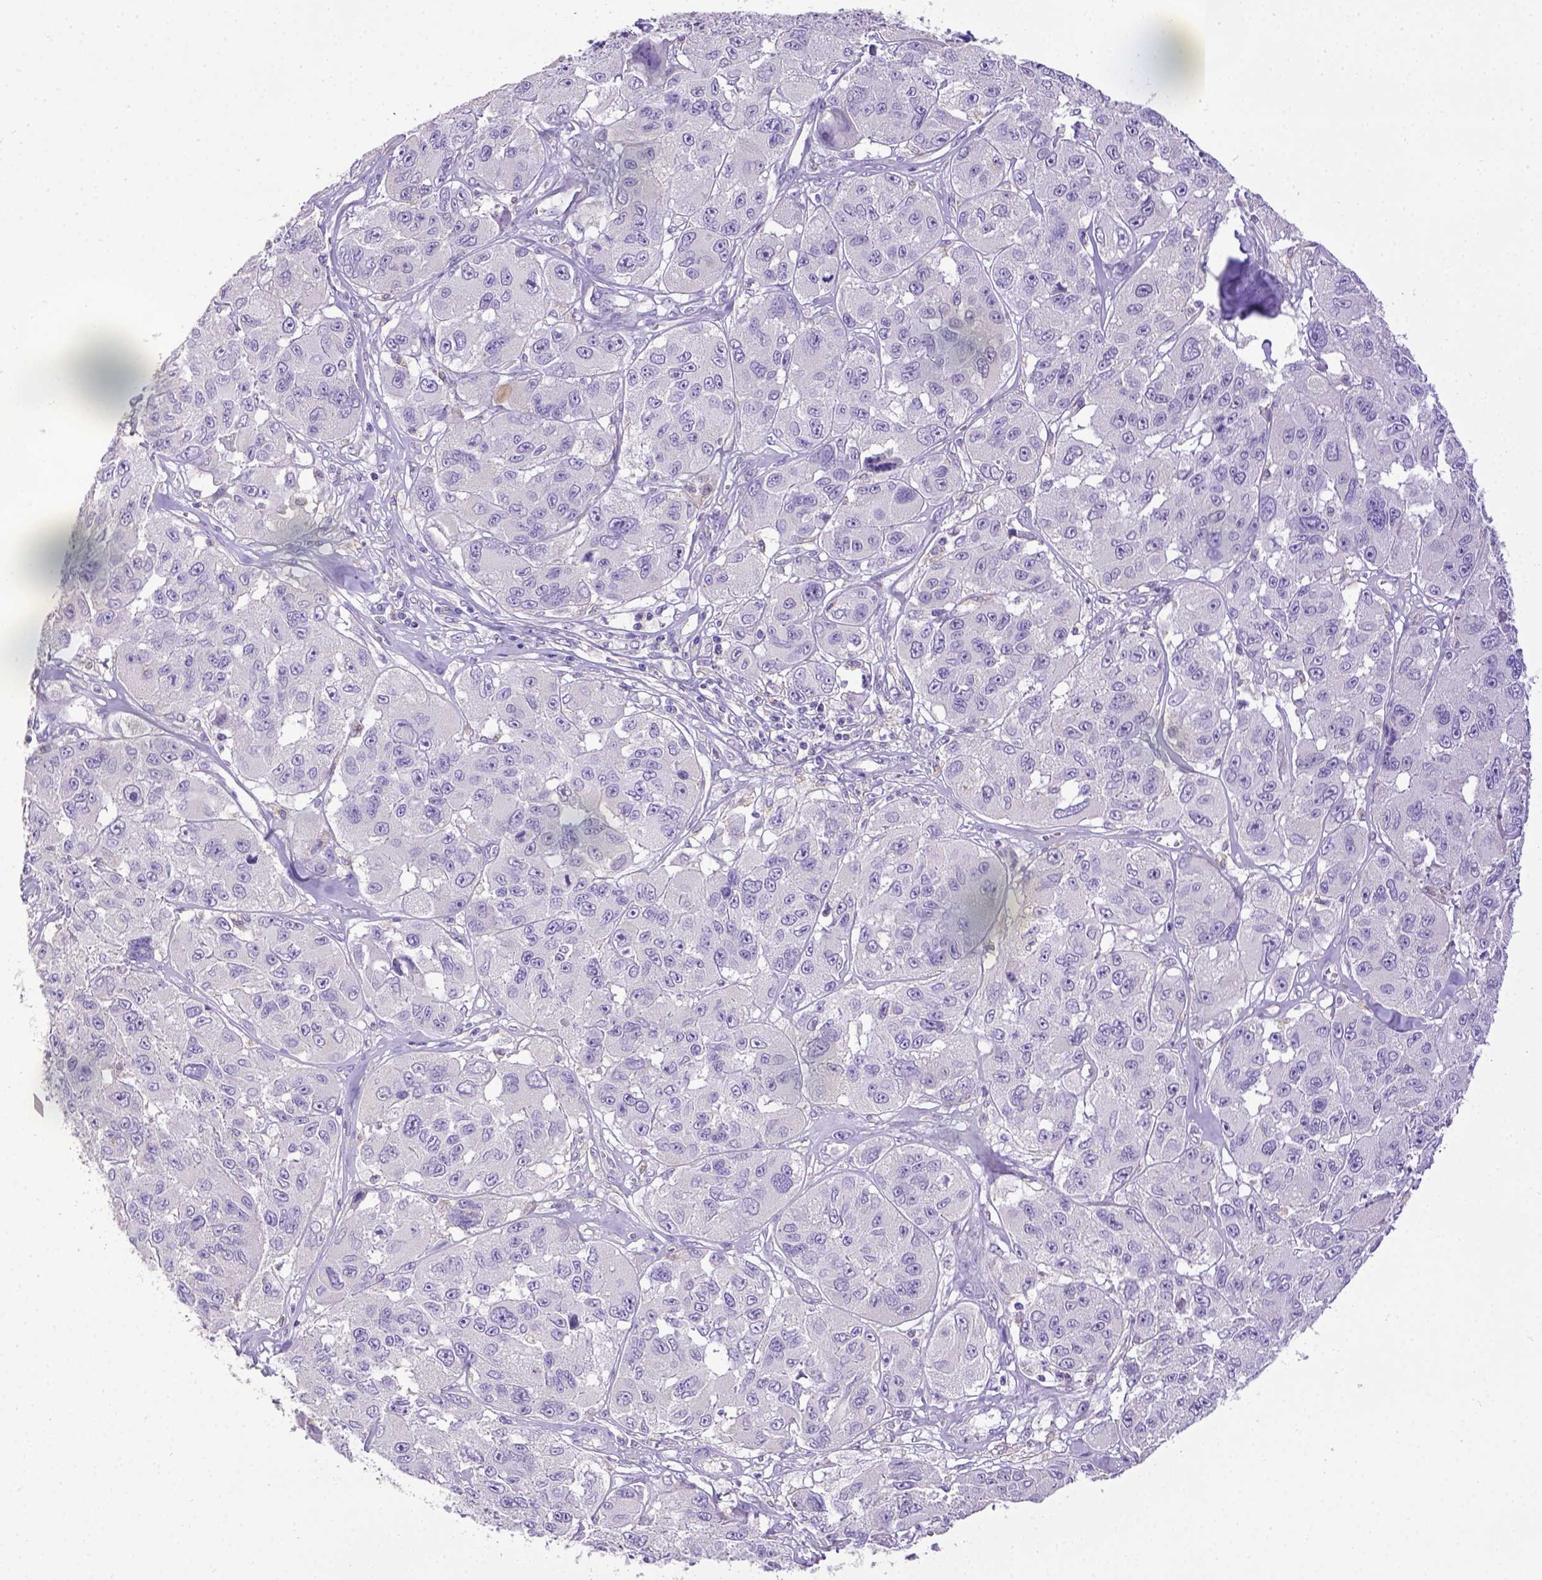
{"staining": {"intensity": "negative", "quantity": "none", "location": "none"}, "tissue": "melanoma", "cell_type": "Tumor cells", "image_type": "cancer", "snomed": [{"axis": "morphology", "description": "Malignant melanoma, NOS"}, {"axis": "topography", "description": "Skin"}], "caption": "Tumor cells show no significant expression in melanoma.", "gene": "SPEF1", "patient": {"sex": "female", "age": 66}}